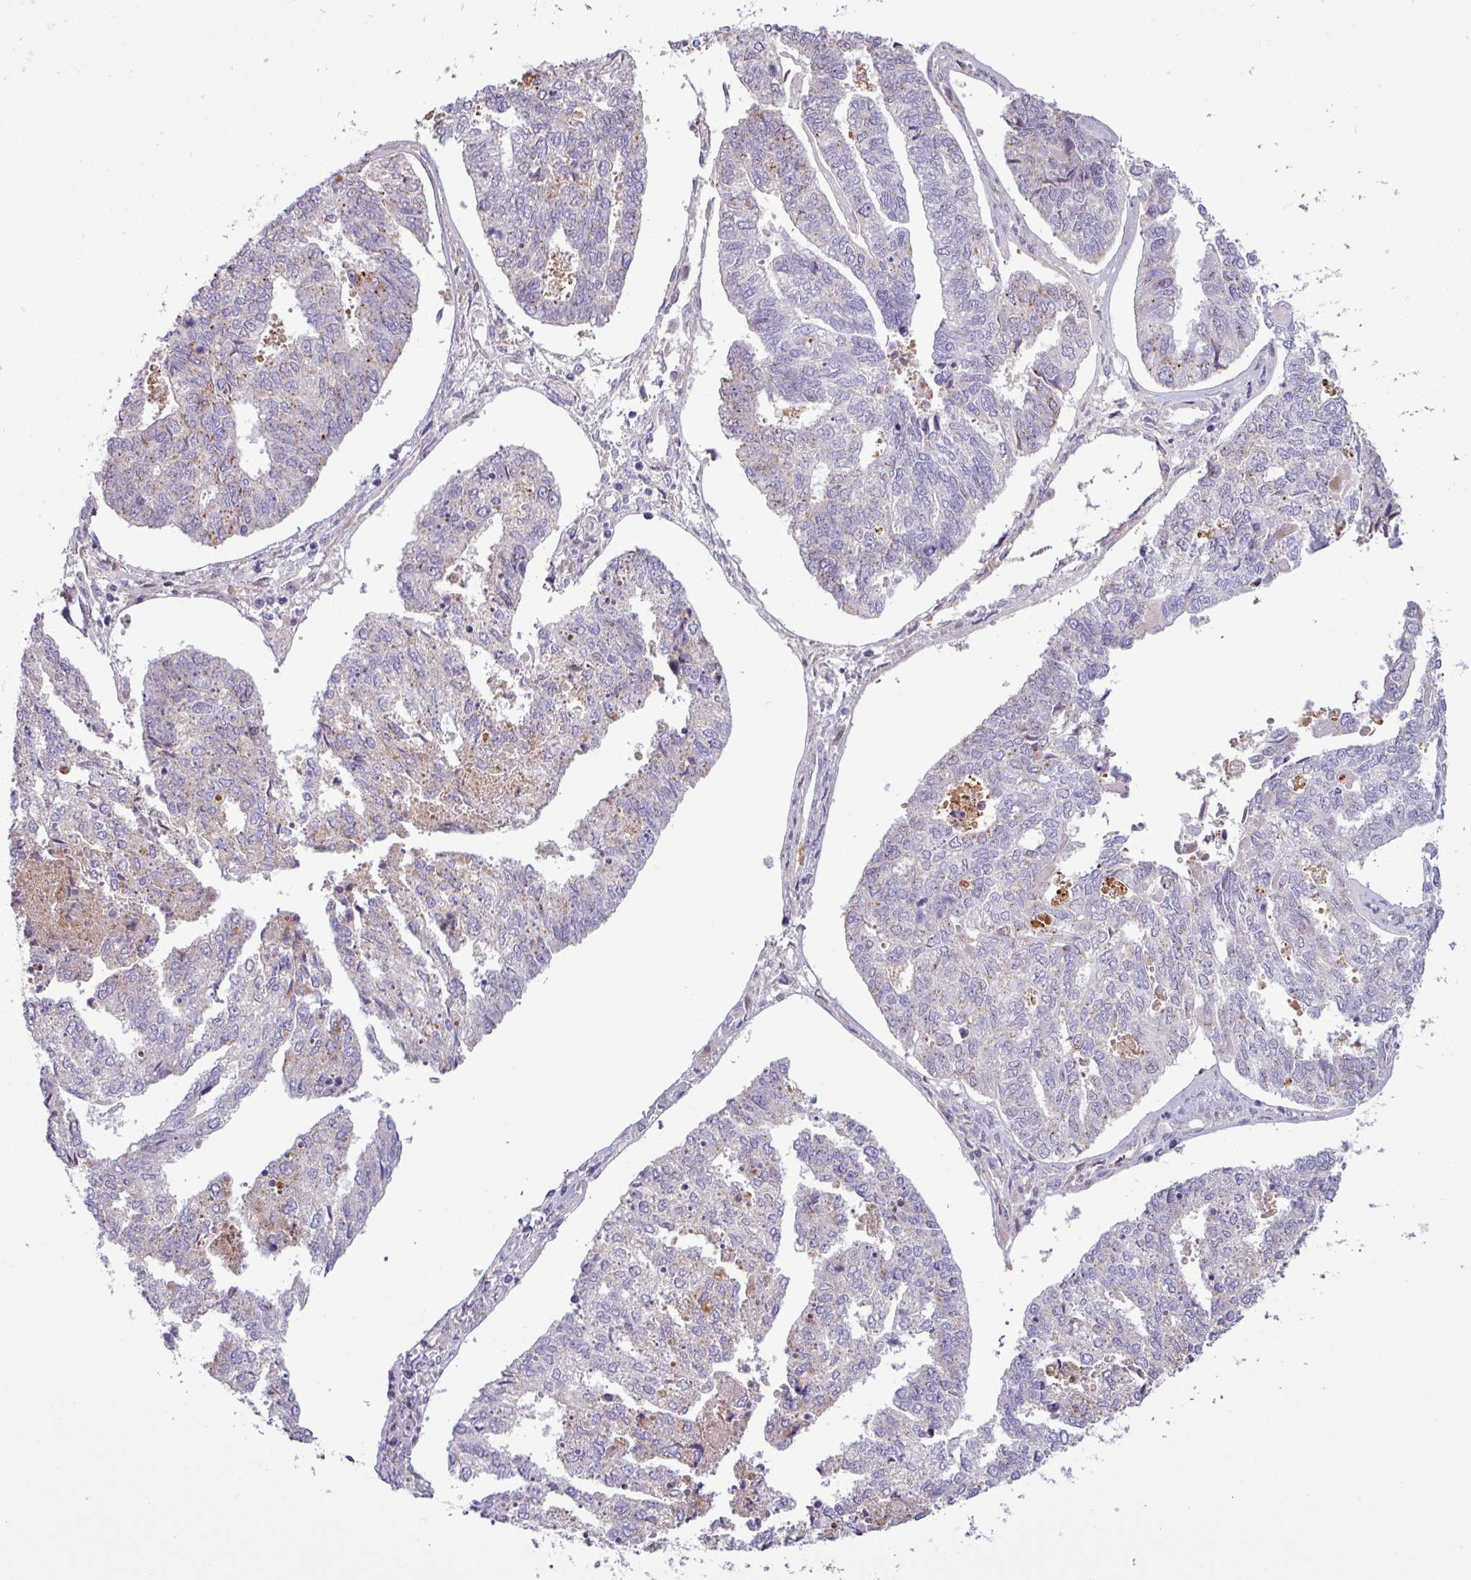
{"staining": {"intensity": "negative", "quantity": "none", "location": "none"}, "tissue": "endometrial cancer", "cell_type": "Tumor cells", "image_type": "cancer", "snomed": [{"axis": "morphology", "description": "Adenocarcinoma, NOS"}, {"axis": "topography", "description": "Endometrium"}], "caption": "The image displays no staining of tumor cells in endometrial adenocarcinoma.", "gene": "C4B", "patient": {"sex": "female", "age": 73}}